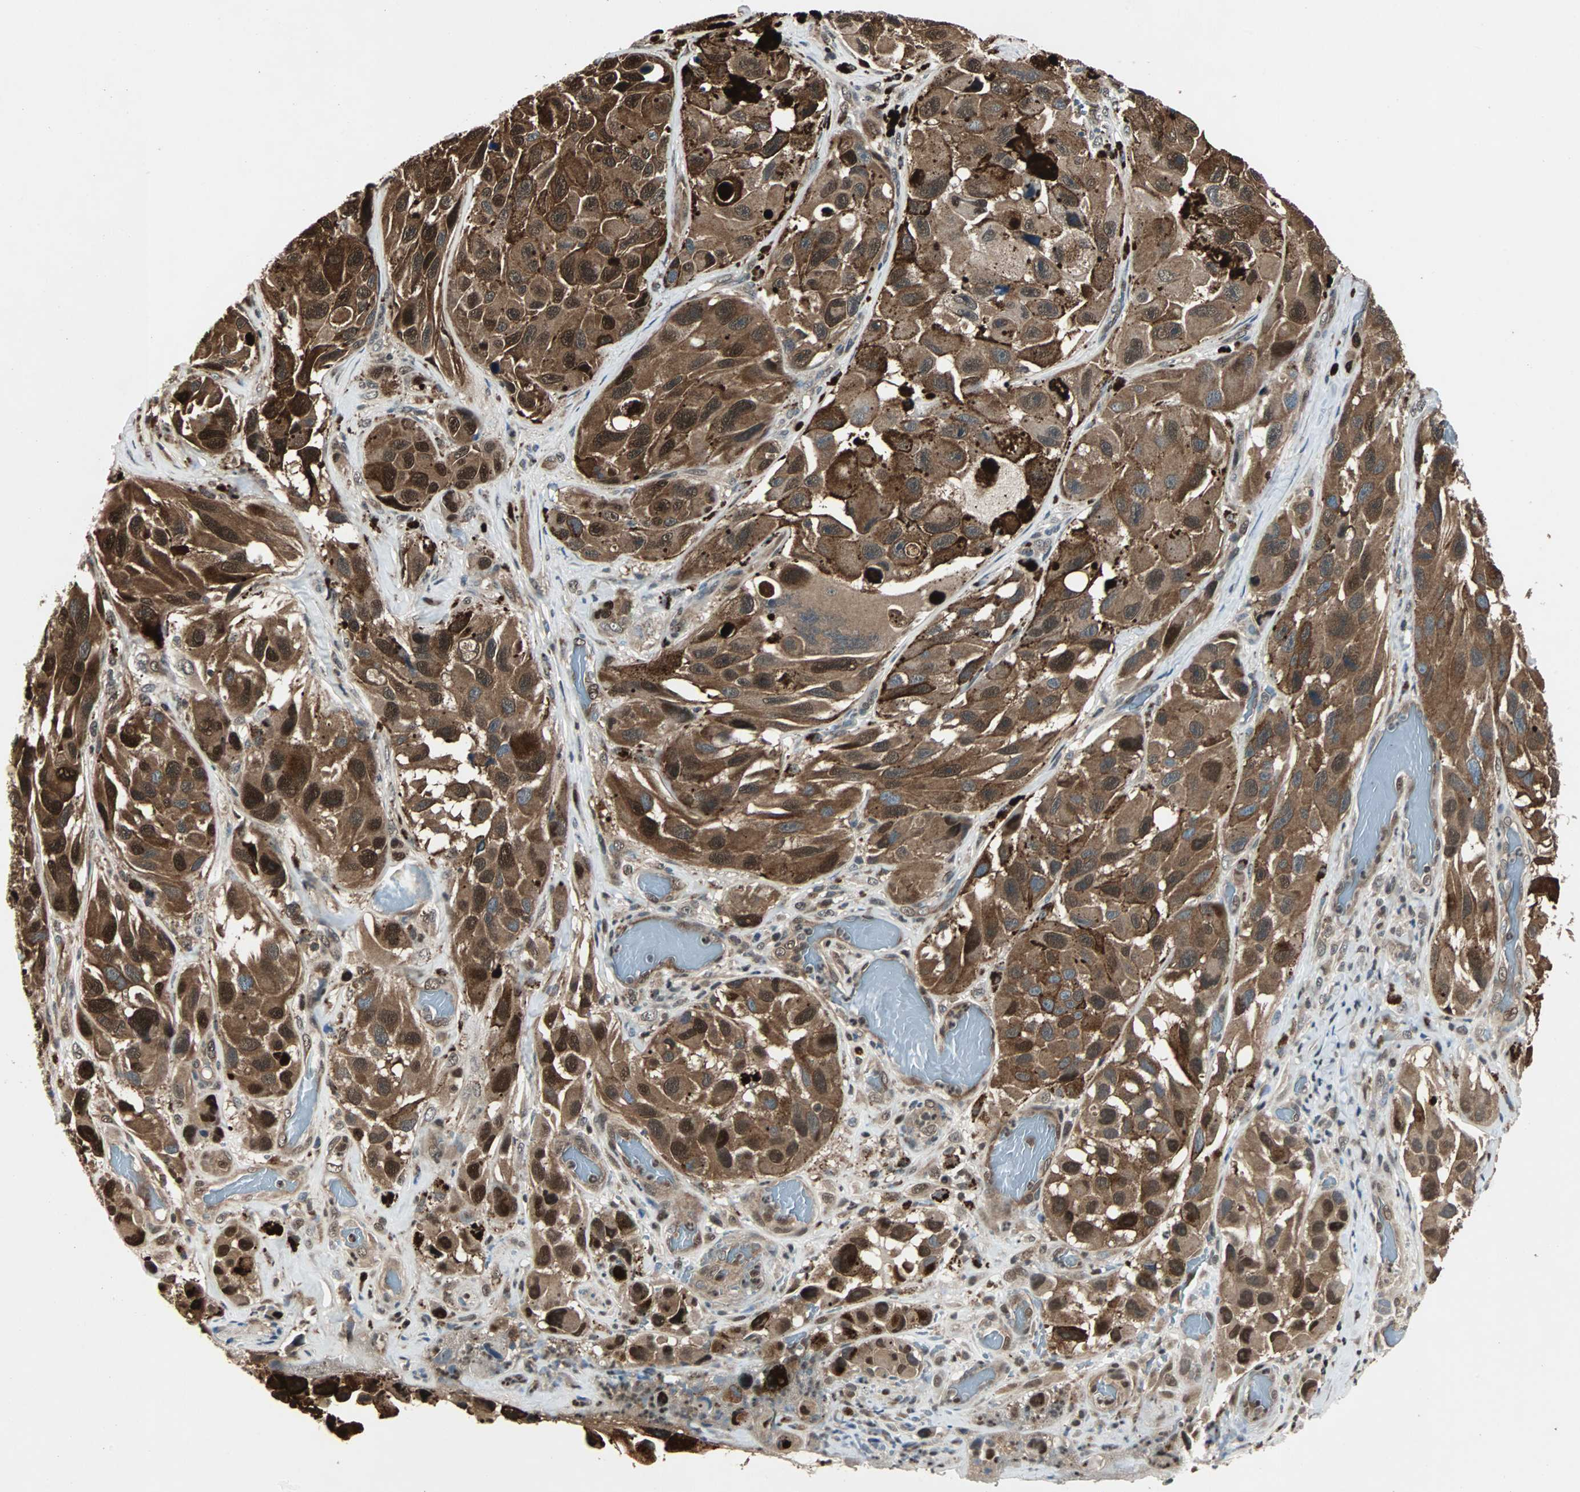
{"staining": {"intensity": "strong", "quantity": ">75%", "location": "cytoplasmic/membranous,nuclear"}, "tissue": "melanoma", "cell_type": "Tumor cells", "image_type": "cancer", "snomed": [{"axis": "morphology", "description": "Malignant melanoma, NOS"}, {"axis": "topography", "description": "Skin"}], "caption": "Brown immunohistochemical staining in human malignant melanoma reveals strong cytoplasmic/membranous and nuclear staining in about >75% of tumor cells.", "gene": "ACLY", "patient": {"sex": "female", "age": 73}}